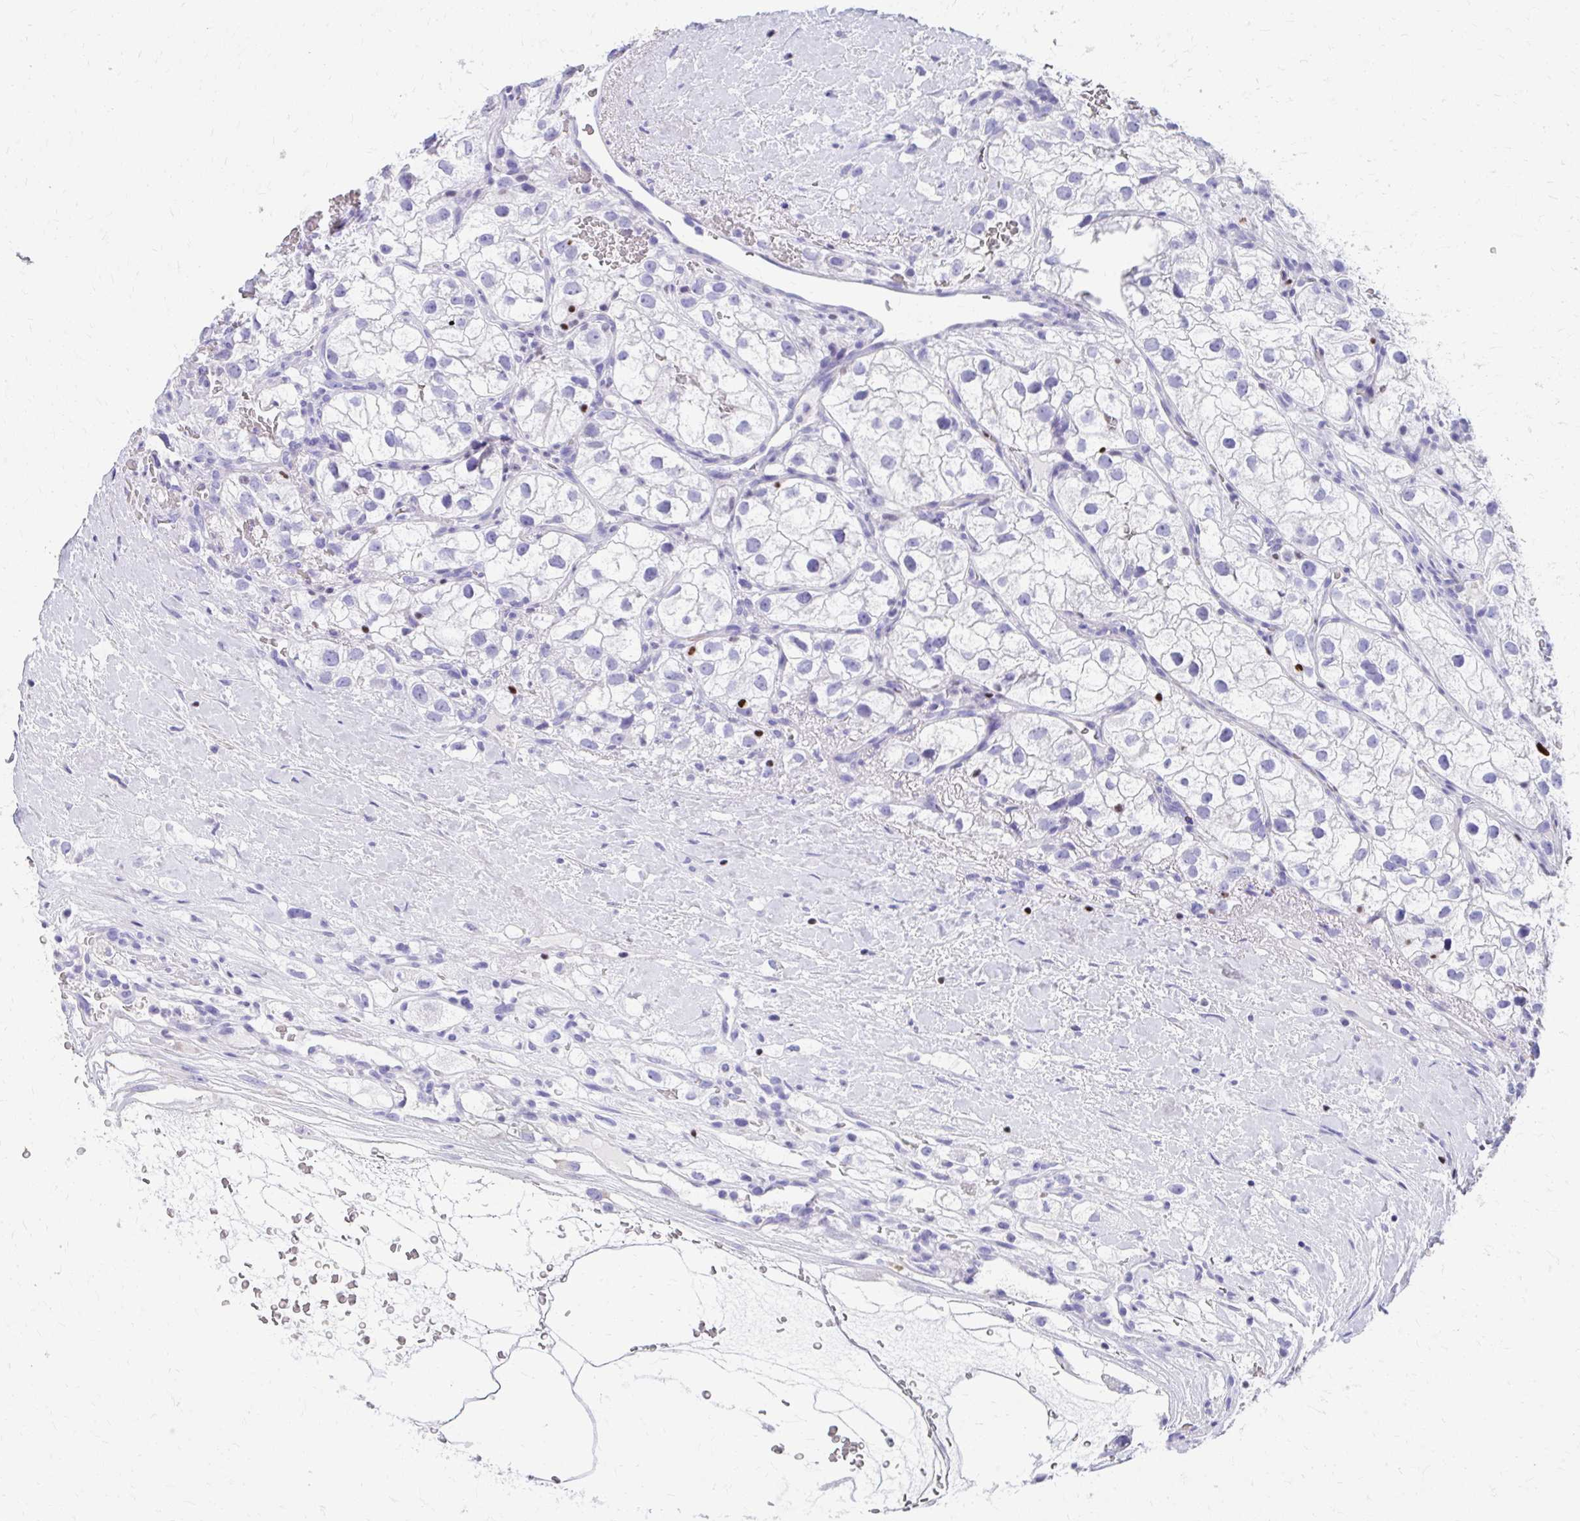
{"staining": {"intensity": "negative", "quantity": "none", "location": "none"}, "tissue": "renal cancer", "cell_type": "Tumor cells", "image_type": "cancer", "snomed": [{"axis": "morphology", "description": "Adenocarcinoma, NOS"}, {"axis": "topography", "description": "Kidney"}], "caption": "The IHC micrograph has no significant expression in tumor cells of adenocarcinoma (renal) tissue.", "gene": "RUNX3", "patient": {"sex": "male", "age": 59}}